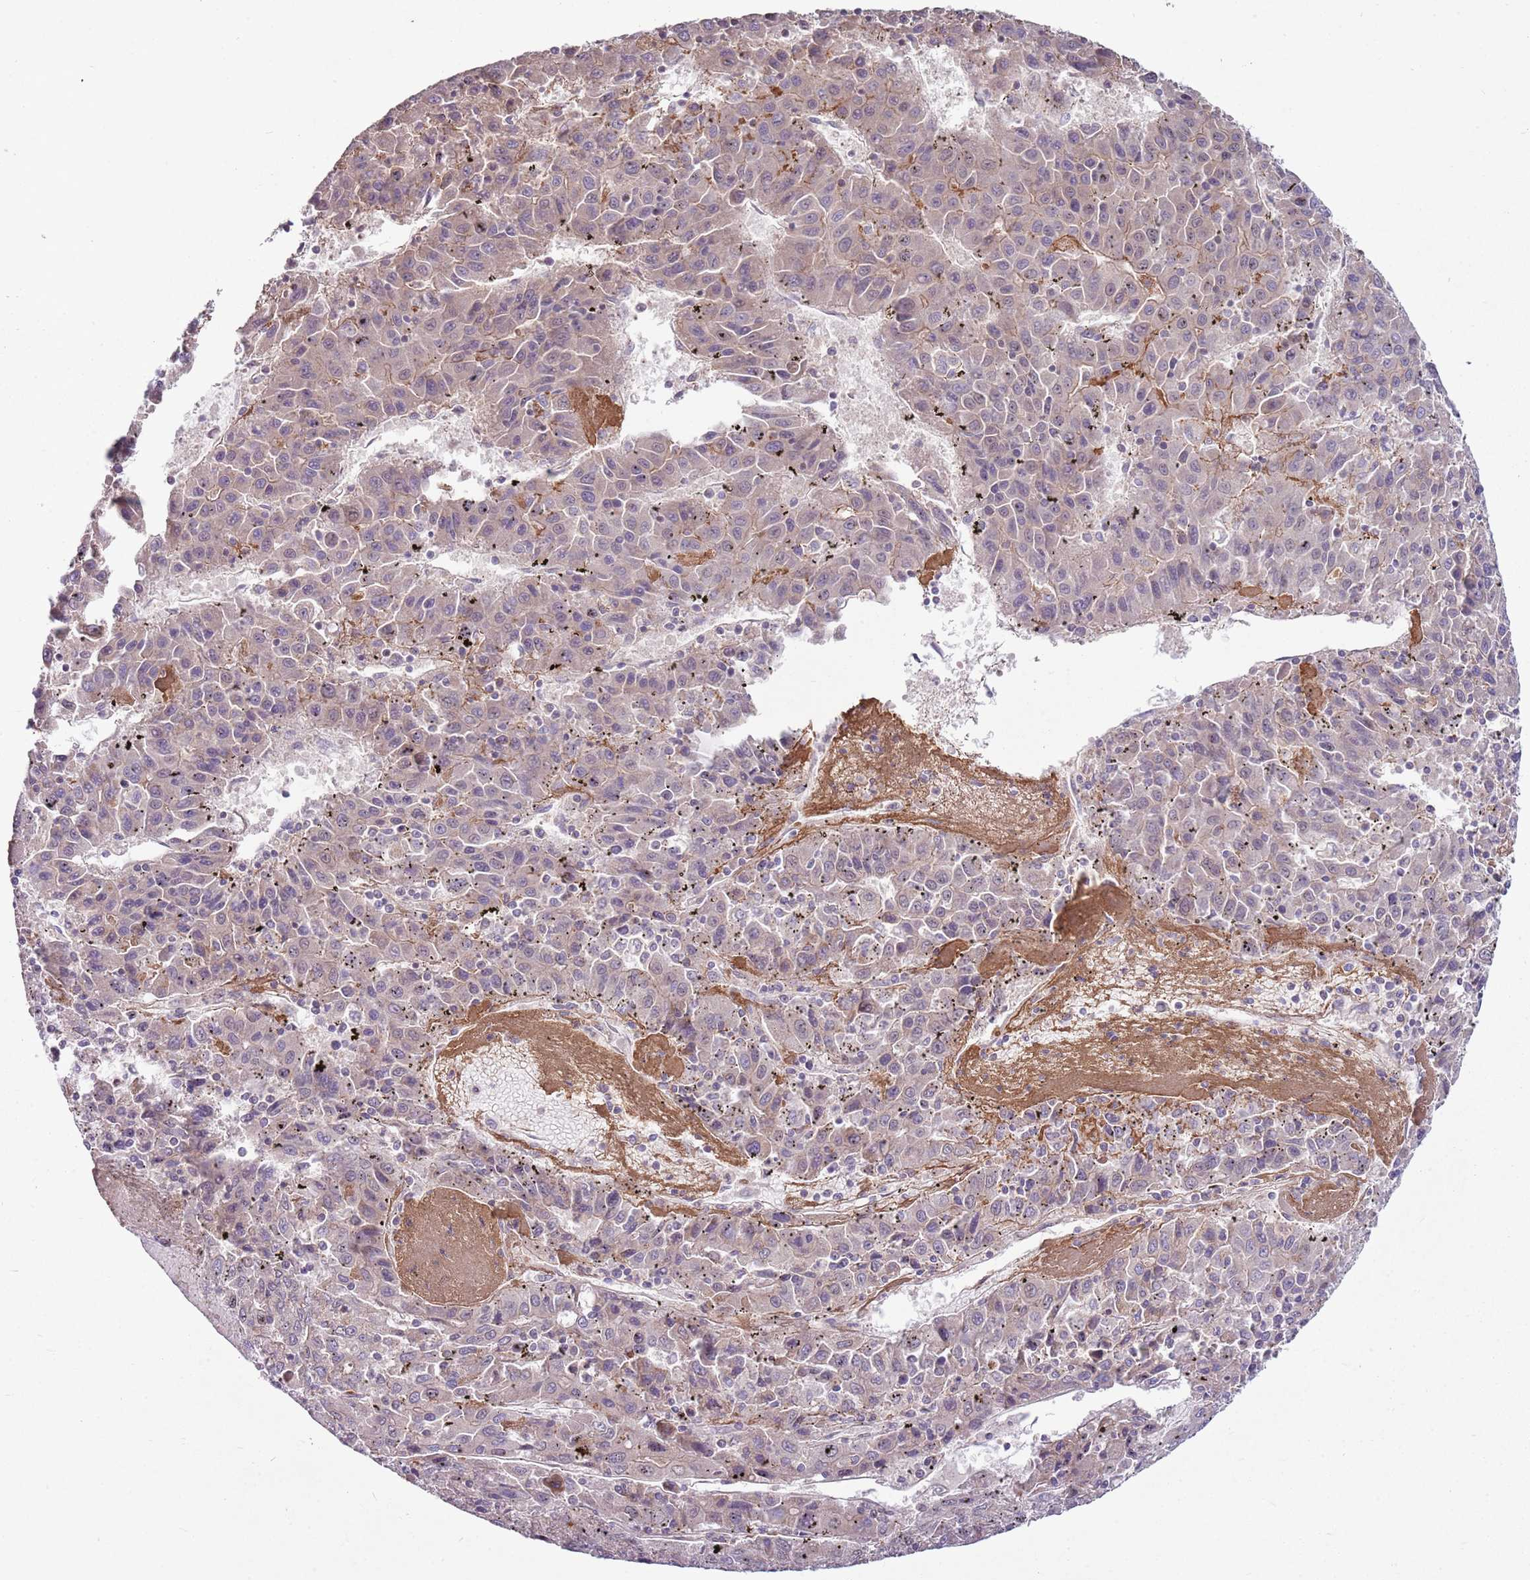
{"staining": {"intensity": "weak", "quantity": "<25%", "location": "cytoplasmic/membranous"}, "tissue": "liver cancer", "cell_type": "Tumor cells", "image_type": "cancer", "snomed": [{"axis": "morphology", "description": "Carcinoma, Hepatocellular, NOS"}, {"axis": "topography", "description": "Liver"}], "caption": "Hepatocellular carcinoma (liver) stained for a protein using immunohistochemistry demonstrates no expression tumor cells.", "gene": "SPATA31D1", "patient": {"sex": "female", "age": 53}}